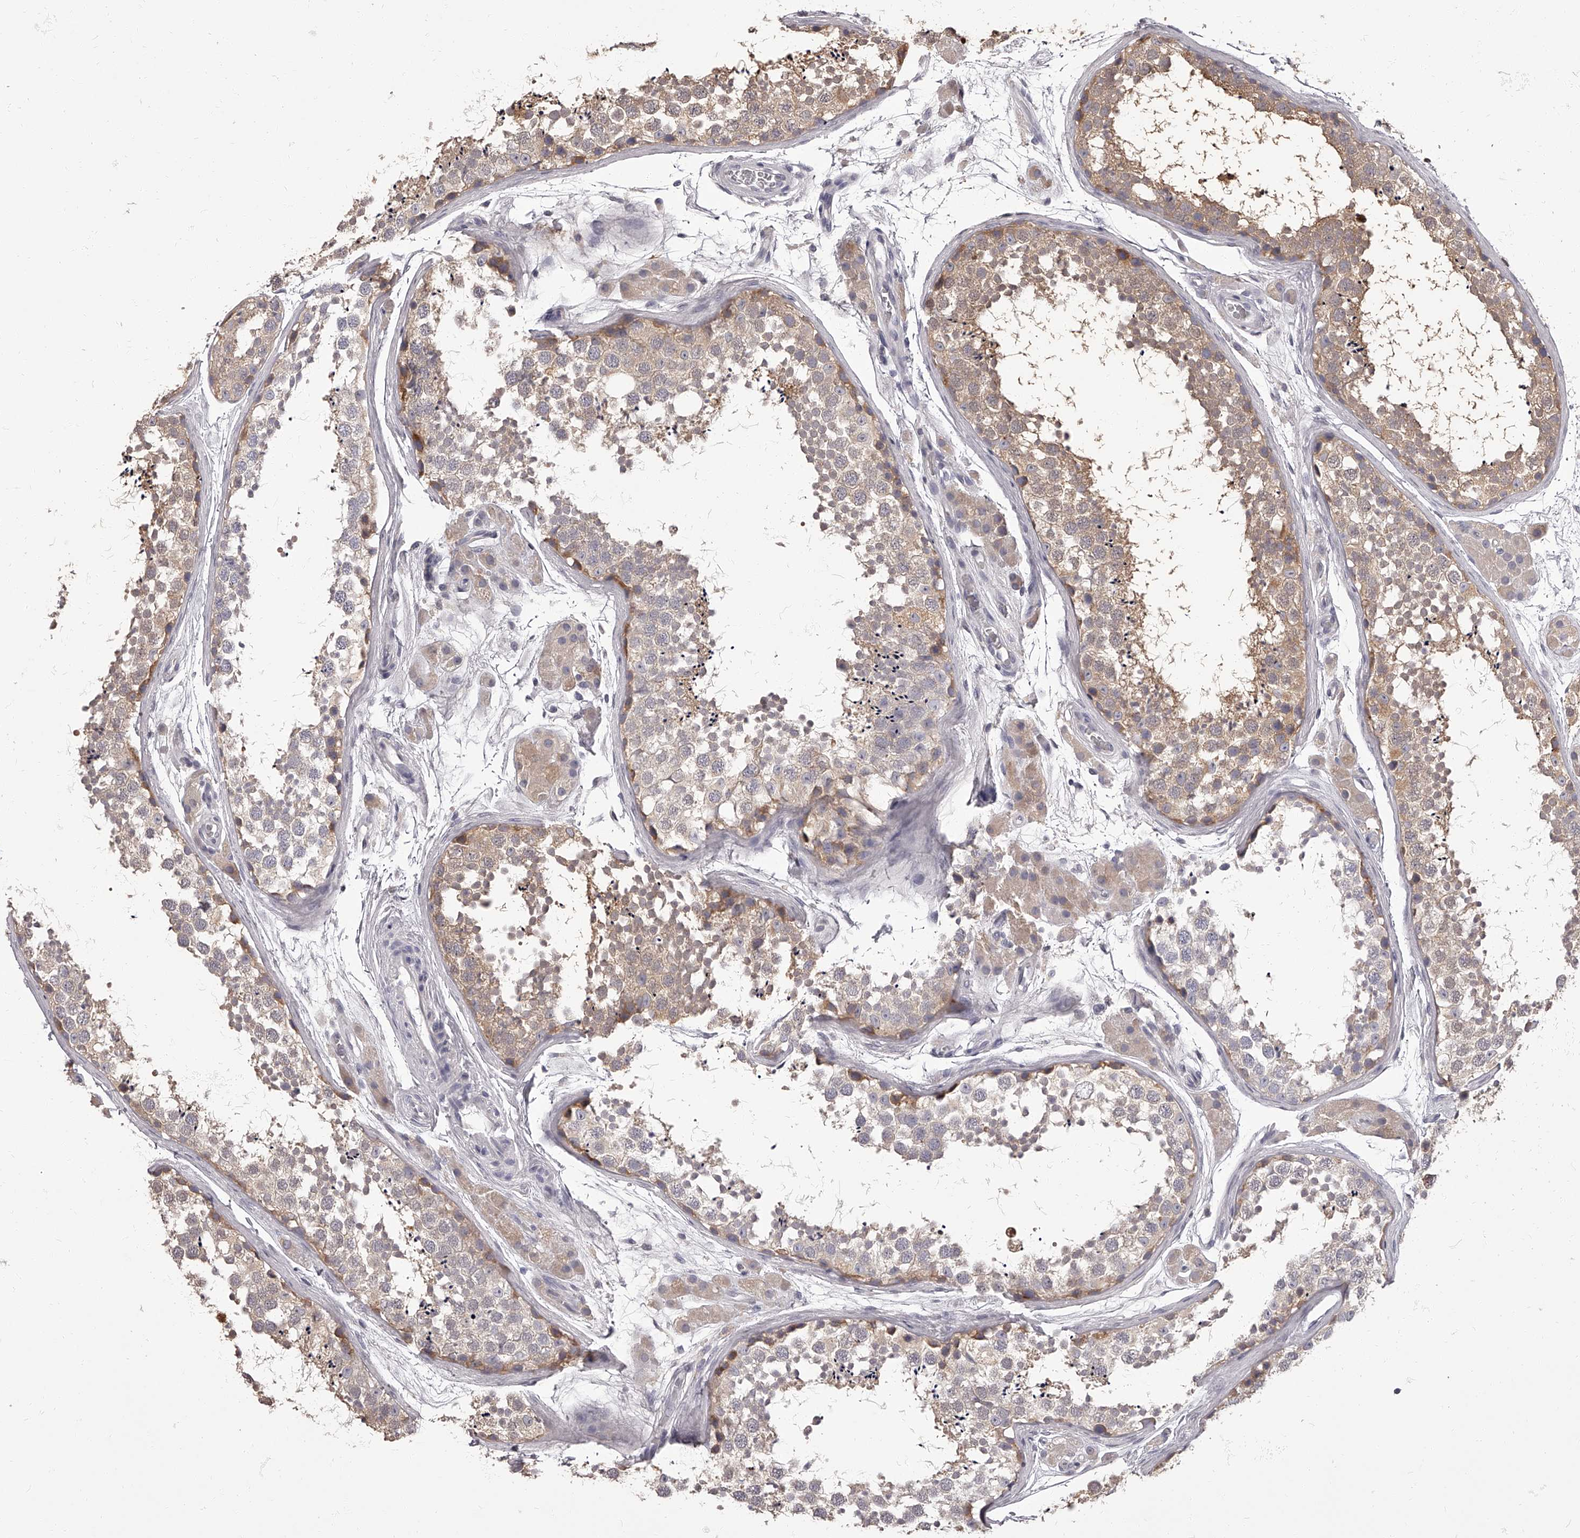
{"staining": {"intensity": "moderate", "quantity": "<25%", "location": "cytoplasmic/membranous"}, "tissue": "testis", "cell_type": "Cells in seminiferous ducts", "image_type": "normal", "snomed": [{"axis": "morphology", "description": "Normal tissue, NOS"}, {"axis": "topography", "description": "Testis"}], "caption": "Cells in seminiferous ducts exhibit low levels of moderate cytoplasmic/membranous positivity in approximately <25% of cells in benign testis. The staining is performed using DAB brown chromogen to label protein expression. The nuclei are counter-stained blue using hematoxylin.", "gene": "APEH", "patient": {"sex": "male", "age": 56}}